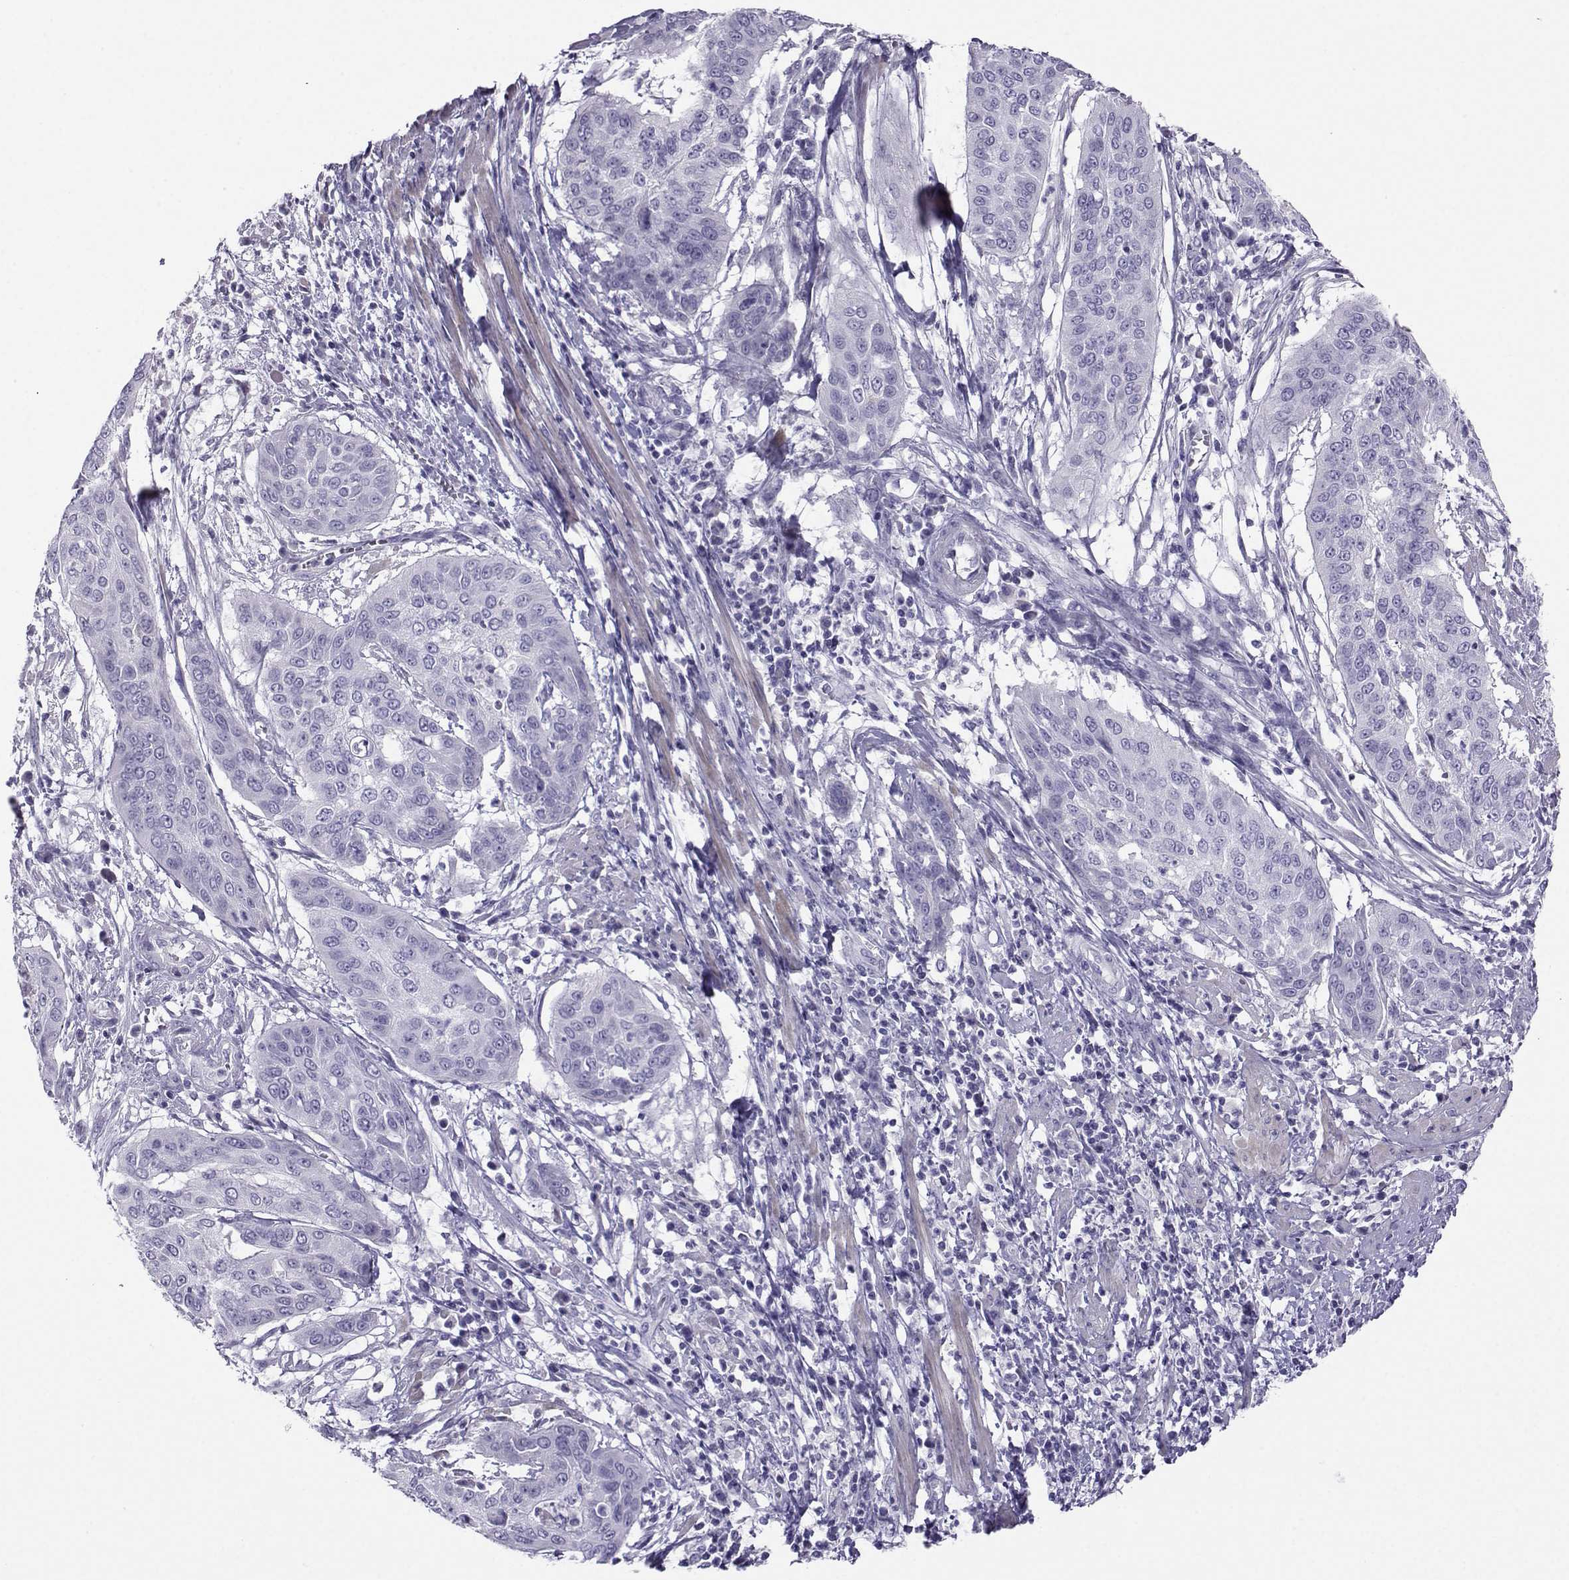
{"staining": {"intensity": "negative", "quantity": "none", "location": "none"}, "tissue": "cervical cancer", "cell_type": "Tumor cells", "image_type": "cancer", "snomed": [{"axis": "morphology", "description": "Squamous cell carcinoma, NOS"}, {"axis": "topography", "description": "Cervix"}], "caption": "Squamous cell carcinoma (cervical) was stained to show a protein in brown. There is no significant positivity in tumor cells.", "gene": "FBXO24", "patient": {"sex": "female", "age": 39}}